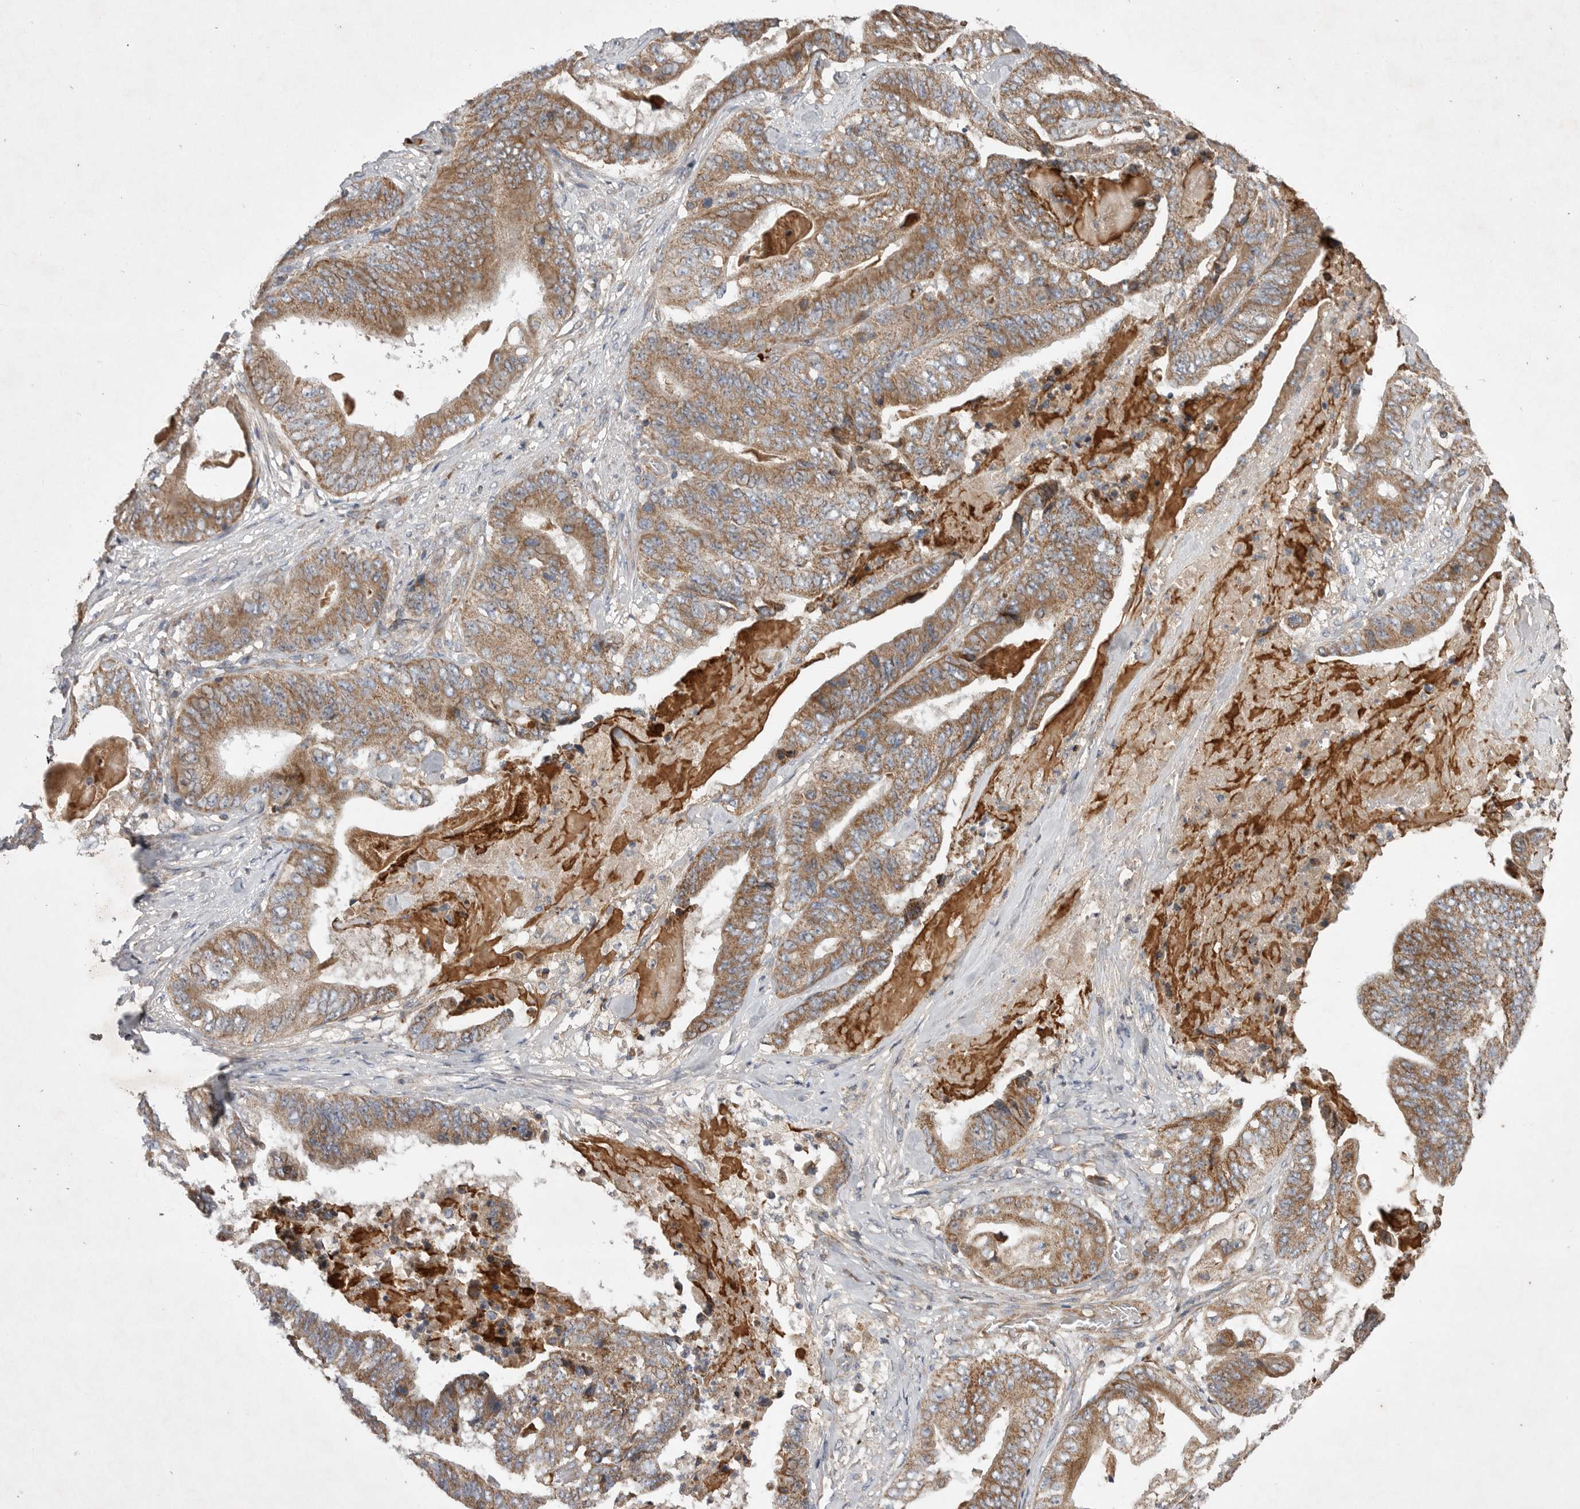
{"staining": {"intensity": "moderate", "quantity": ">75%", "location": "cytoplasmic/membranous"}, "tissue": "stomach cancer", "cell_type": "Tumor cells", "image_type": "cancer", "snomed": [{"axis": "morphology", "description": "Adenocarcinoma, NOS"}, {"axis": "topography", "description": "Stomach"}], "caption": "Moderate cytoplasmic/membranous expression for a protein is appreciated in approximately >75% of tumor cells of stomach adenocarcinoma using immunohistochemistry (IHC).", "gene": "KIF21B", "patient": {"sex": "female", "age": 73}}